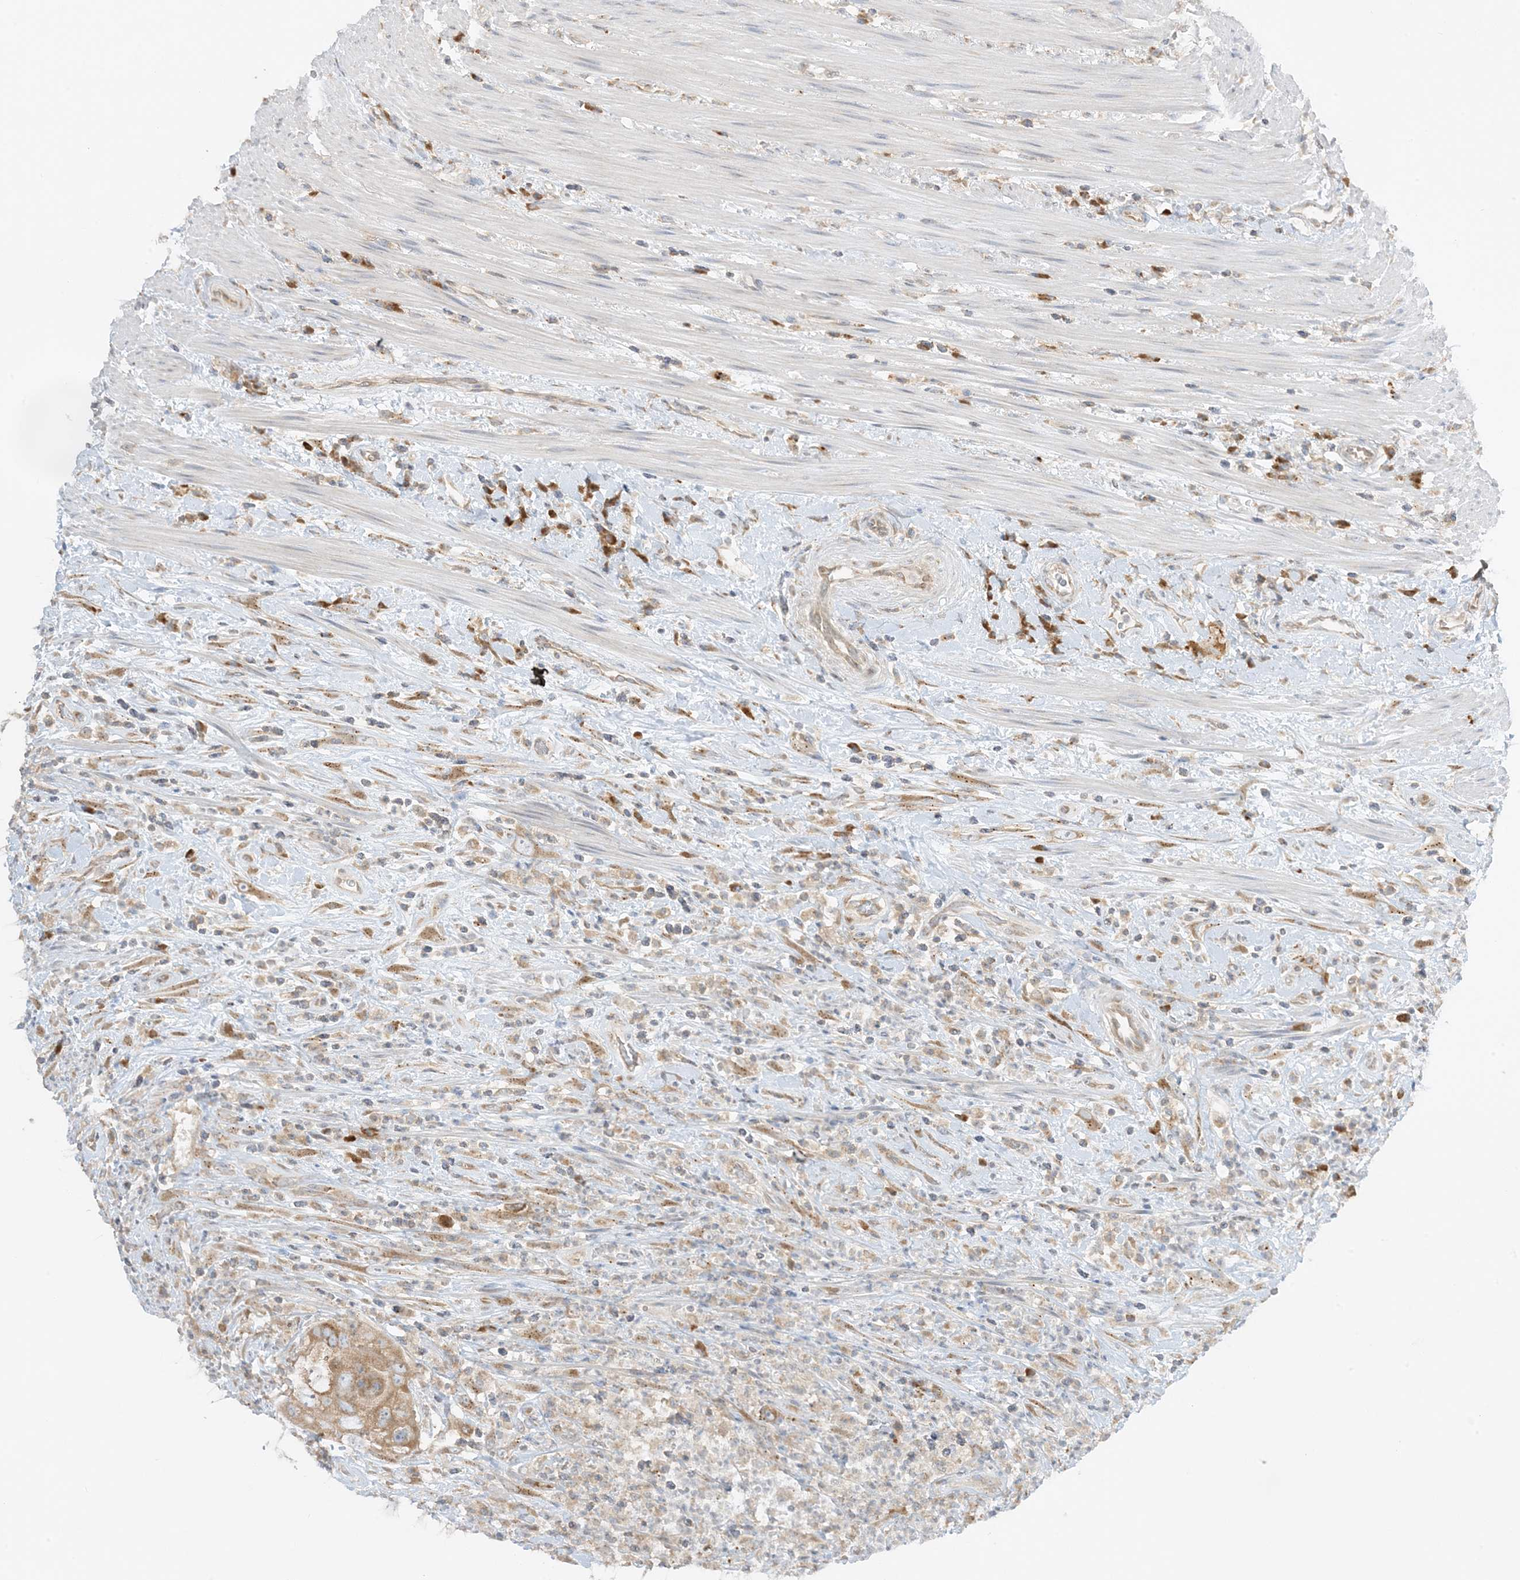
{"staining": {"intensity": "moderate", "quantity": ">75%", "location": "cytoplasmic/membranous"}, "tissue": "colorectal cancer", "cell_type": "Tumor cells", "image_type": "cancer", "snomed": [{"axis": "morphology", "description": "Adenocarcinoma, NOS"}, {"axis": "topography", "description": "Rectum"}], "caption": "A photomicrograph showing moderate cytoplasmic/membranous positivity in approximately >75% of tumor cells in colorectal cancer (adenocarcinoma), as visualized by brown immunohistochemical staining.", "gene": "RPP40", "patient": {"sex": "male", "age": 59}}